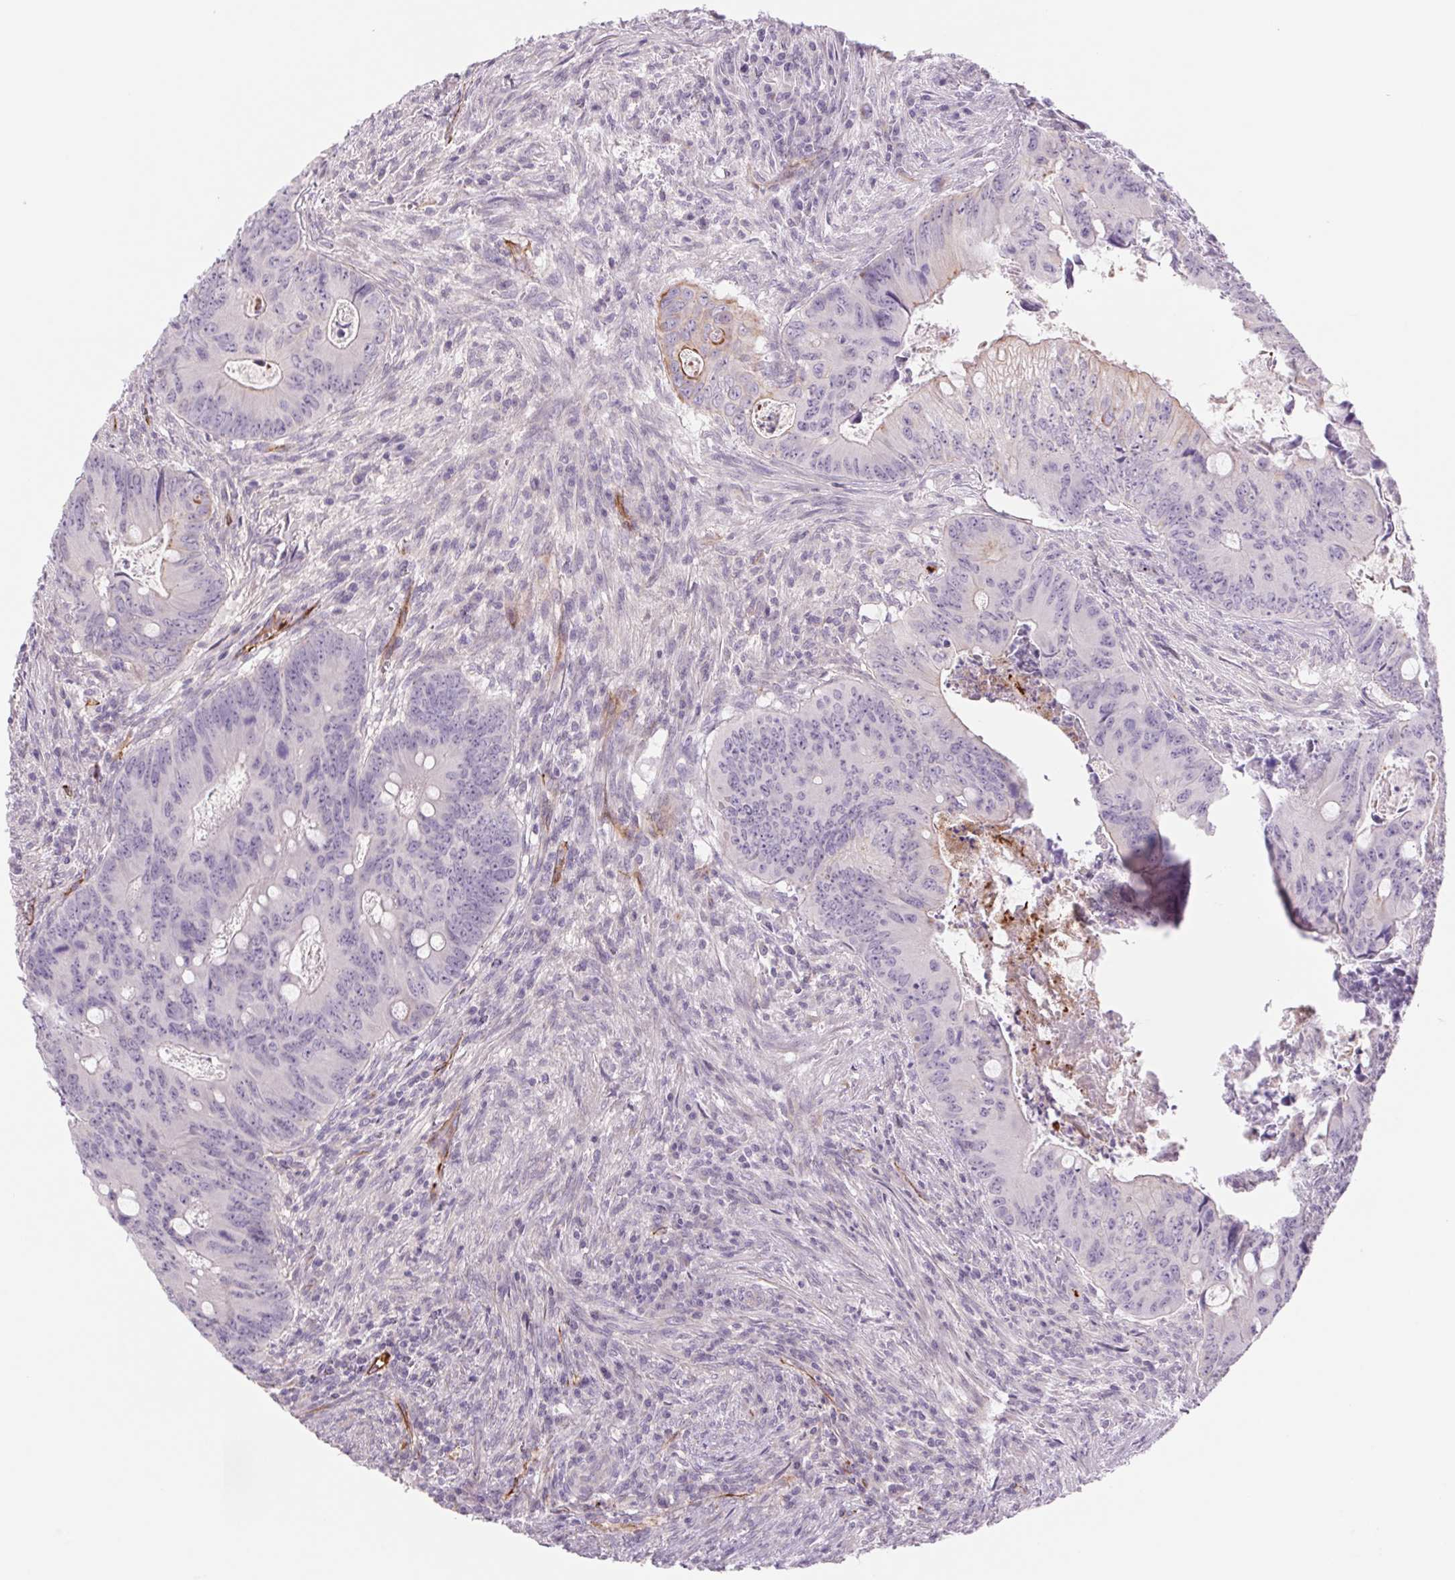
{"staining": {"intensity": "moderate", "quantity": "<25%", "location": "cytoplasmic/membranous"}, "tissue": "colorectal cancer", "cell_type": "Tumor cells", "image_type": "cancer", "snomed": [{"axis": "morphology", "description": "Adenocarcinoma, NOS"}, {"axis": "topography", "description": "Colon"}], "caption": "The immunohistochemical stain labels moderate cytoplasmic/membranous staining in tumor cells of colorectal cancer (adenocarcinoma) tissue.", "gene": "MS4A13", "patient": {"sex": "female", "age": 74}}